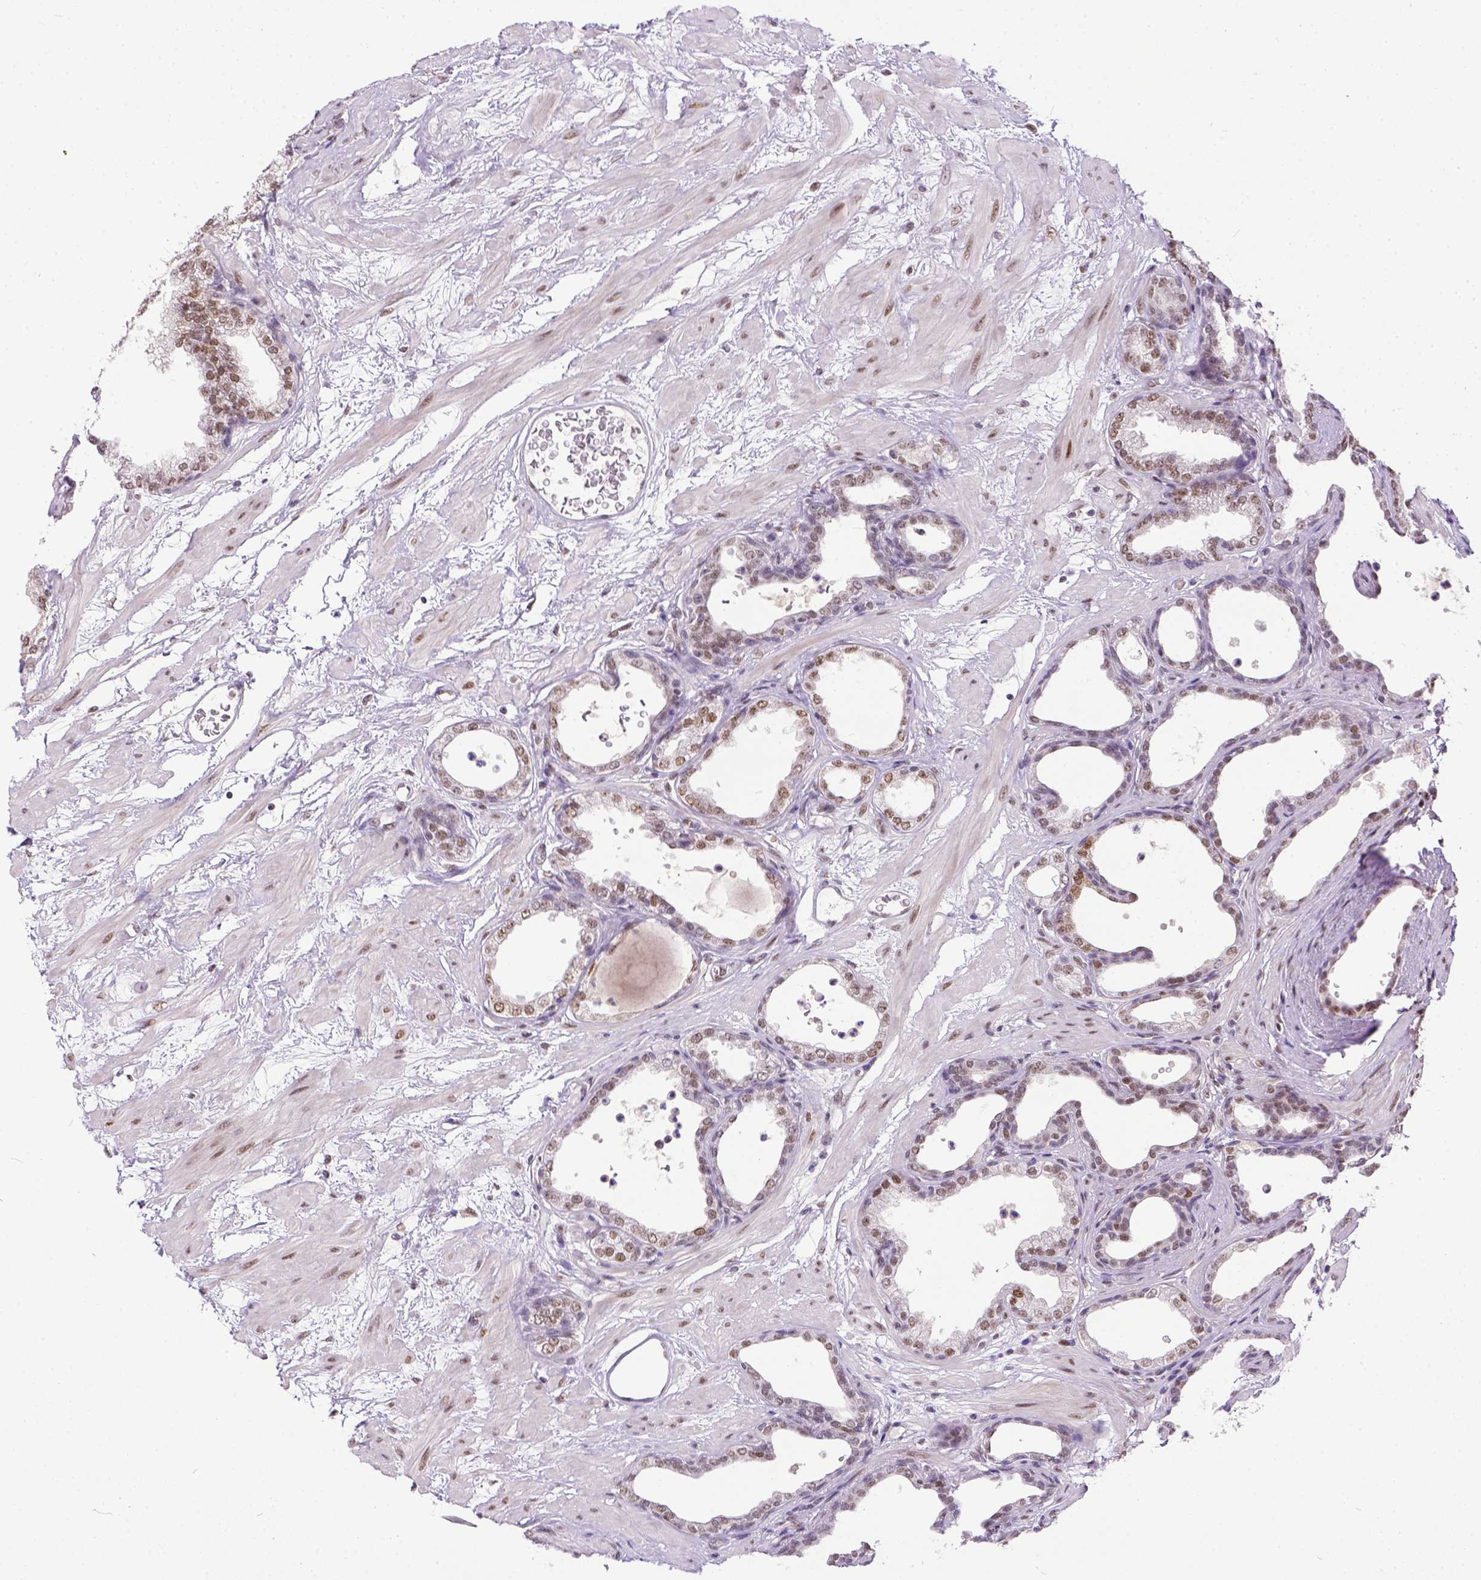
{"staining": {"intensity": "weak", "quantity": ">75%", "location": "nuclear"}, "tissue": "prostate", "cell_type": "Glandular cells", "image_type": "normal", "snomed": [{"axis": "morphology", "description": "Normal tissue, NOS"}, {"axis": "topography", "description": "Prostate"}], "caption": "Approximately >75% of glandular cells in normal prostate reveal weak nuclear protein expression as visualized by brown immunohistochemical staining.", "gene": "ERCC1", "patient": {"sex": "male", "age": 37}}